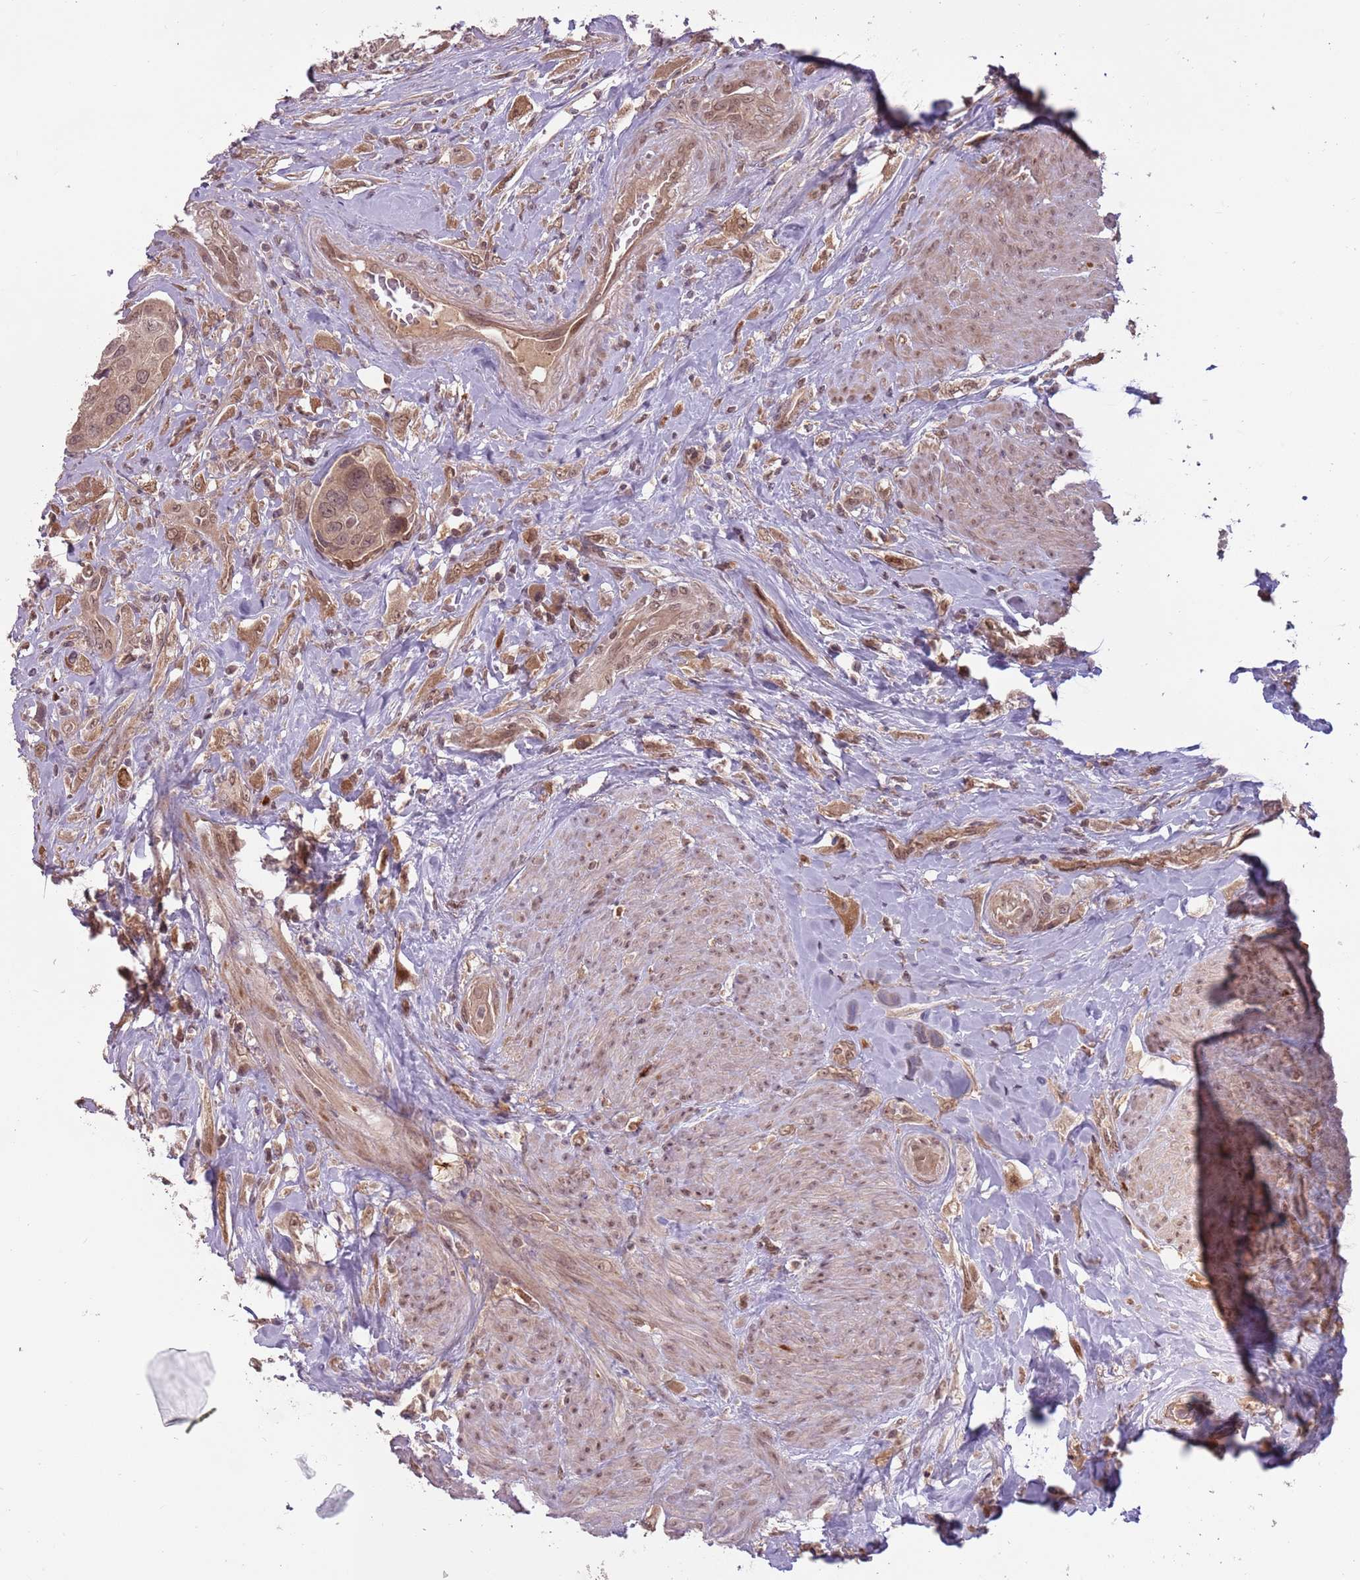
{"staining": {"intensity": "weak", "quantity": ">75%", "location": "cytoplasmic/membranous"}, "tissue": "urothelial cancer", "cell_type": "Tumor cells", "image_type": "cancer", "snomed": [{"axis": "morphology", "description": "Urothelial carcinoma, High grade"}, {"axis": "topography", "description": "Urinary bladder"}], "caption": "Approximately >75% of tumor cells in human urothelial carcinoma (high-grade) display weak cytoplasmic/membranous protein staining as visualized by brown immunohistochemical staining.", "gene": "ADAMTS3", "patient": {"sex": "male", "age": 74}}